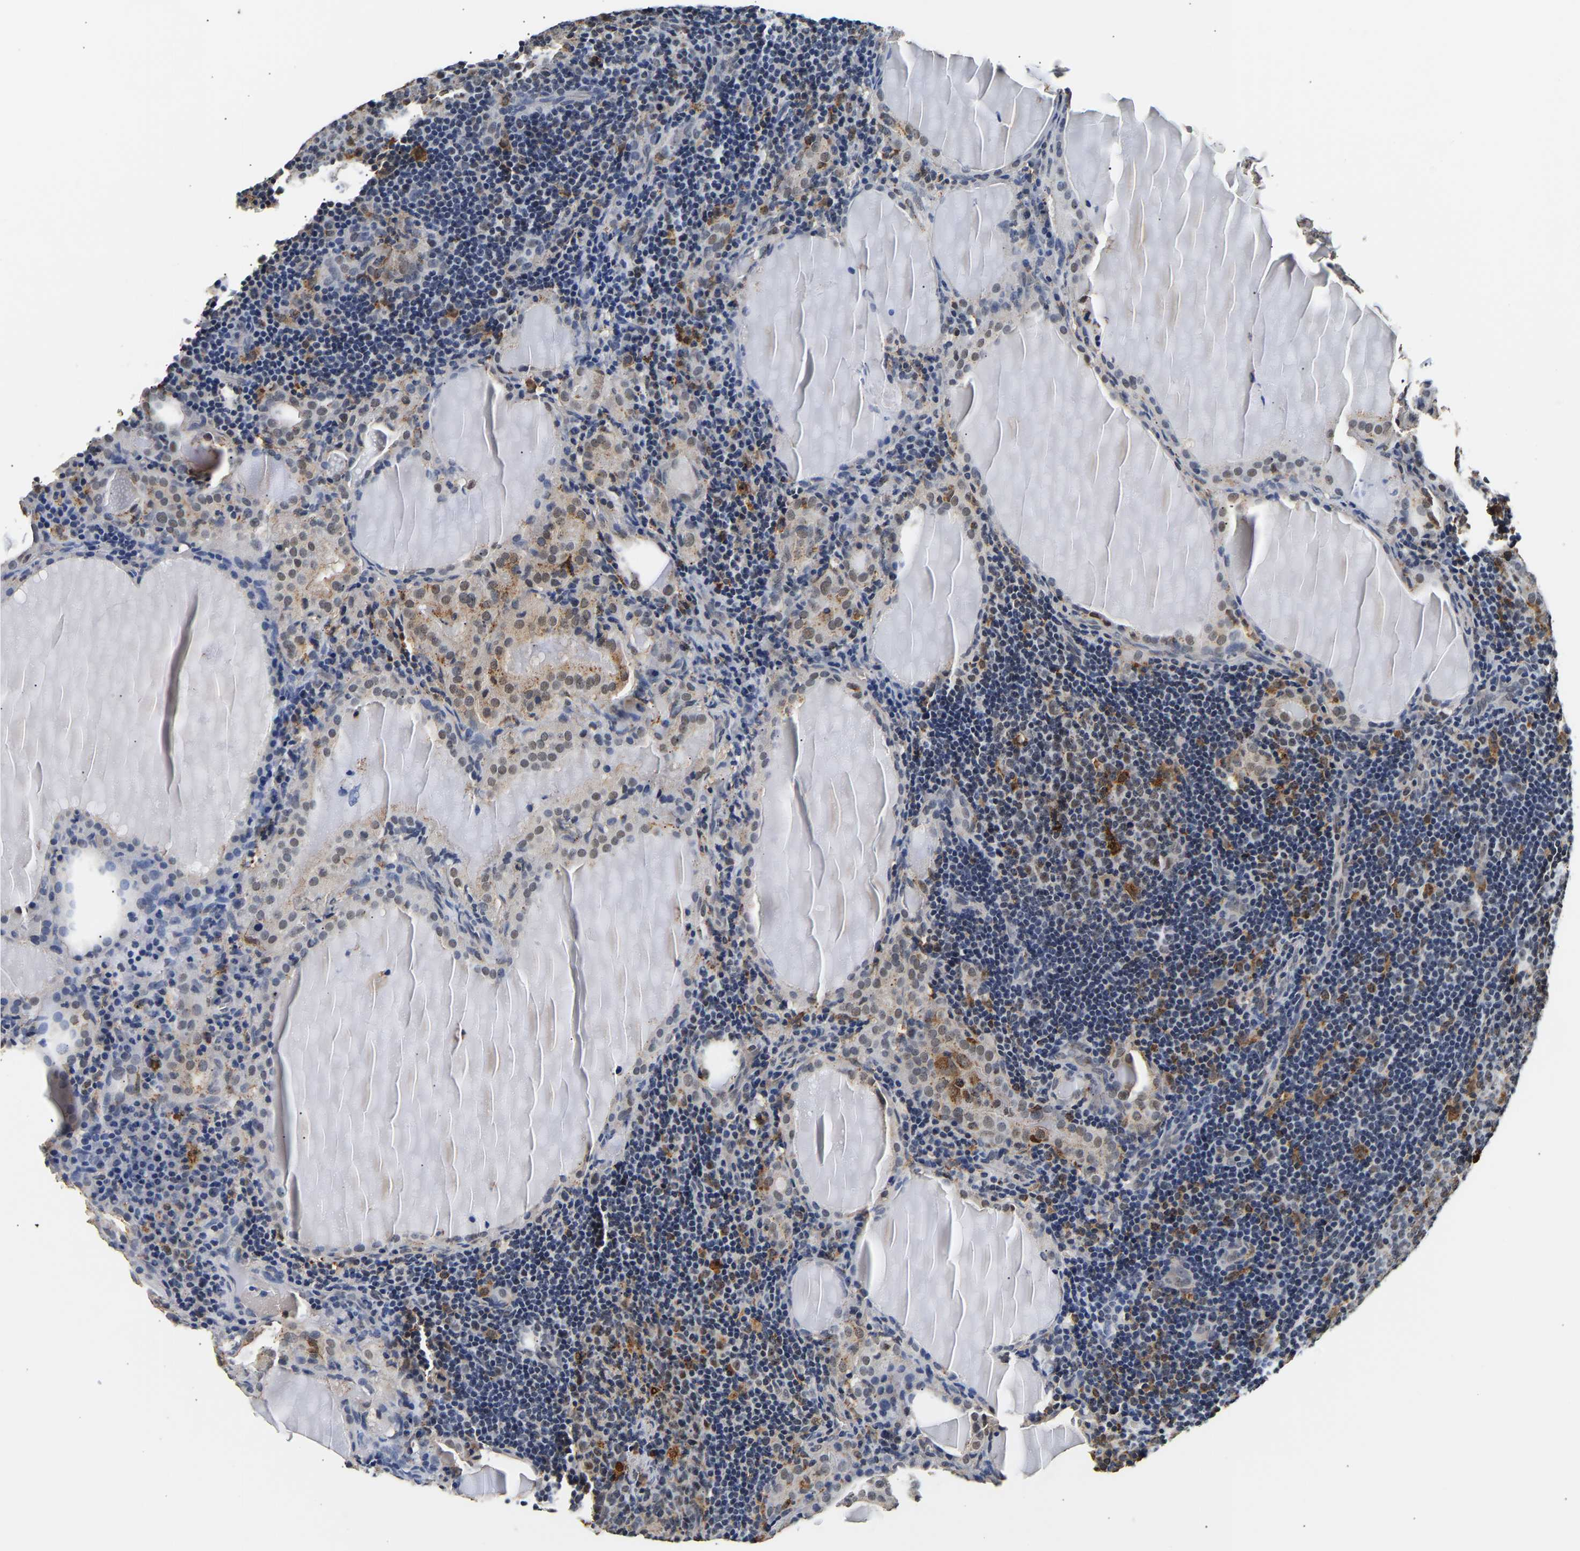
{"staining": {"intensity": "moderate", "quantity": "25%-75%", "location": "cytoplasmic/membranous,nuclear"}, "tissue": "thyroid cancer", "cell_type": "Tumor cells", "image_type": "cancer", "snomed": [{"axis": "morphology", "description": "Papillary adenocarcinoma, NOS"}, {"axis": "topography", "description": "Thyroid gland"}], "caption": "IHC of papillary adenocarcinoma (thyroid) displays medium levels of moderate cytoplasmic/membranous and nuclear positivity in about 25%-75% of tumor cells.", "gene": "SMU1", "patient": {"sex": "female", "age": 42}}